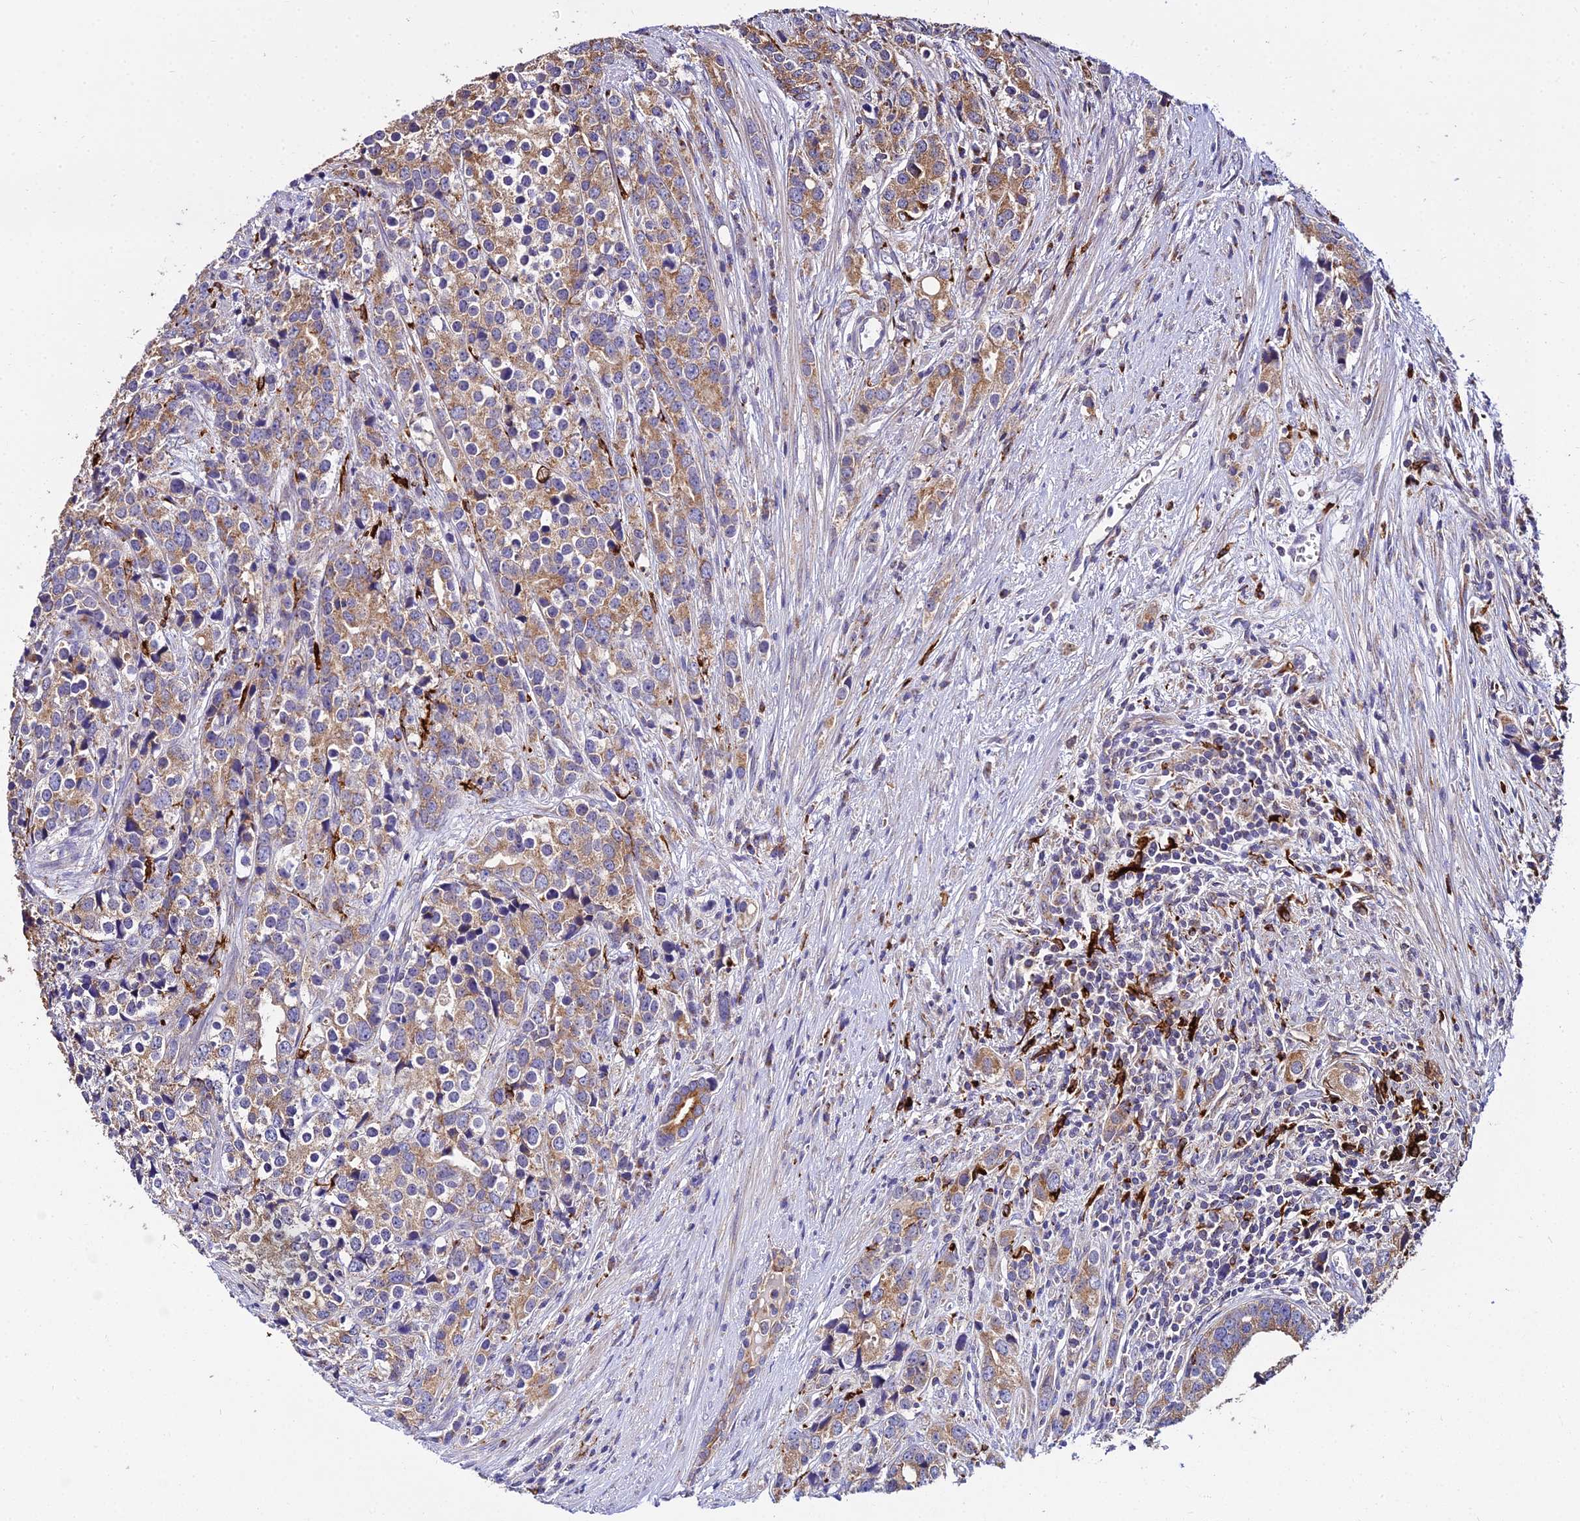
{"staining": {"intensity": "moderate", "quantity": ">75%", "location": "cytoplasmic/membranous"}, "tissue": "prostate cancer", "cell_type": "Tumor cells", "image_type": "cancer", "snomed": [{"axis": "morphology", "description": "Adenocarcinoma, High grade"}, {"axis": "topography", "description": "Prostate"}], "caption": "Immunohistochemistry (IHC) of human prostate cancer displays medium levels of moderate cytoplasmic/membranous staining in approximately >75% of tumor cells.", "gene": "PEX19", "patient": {"sex": "male", "age": 71}}